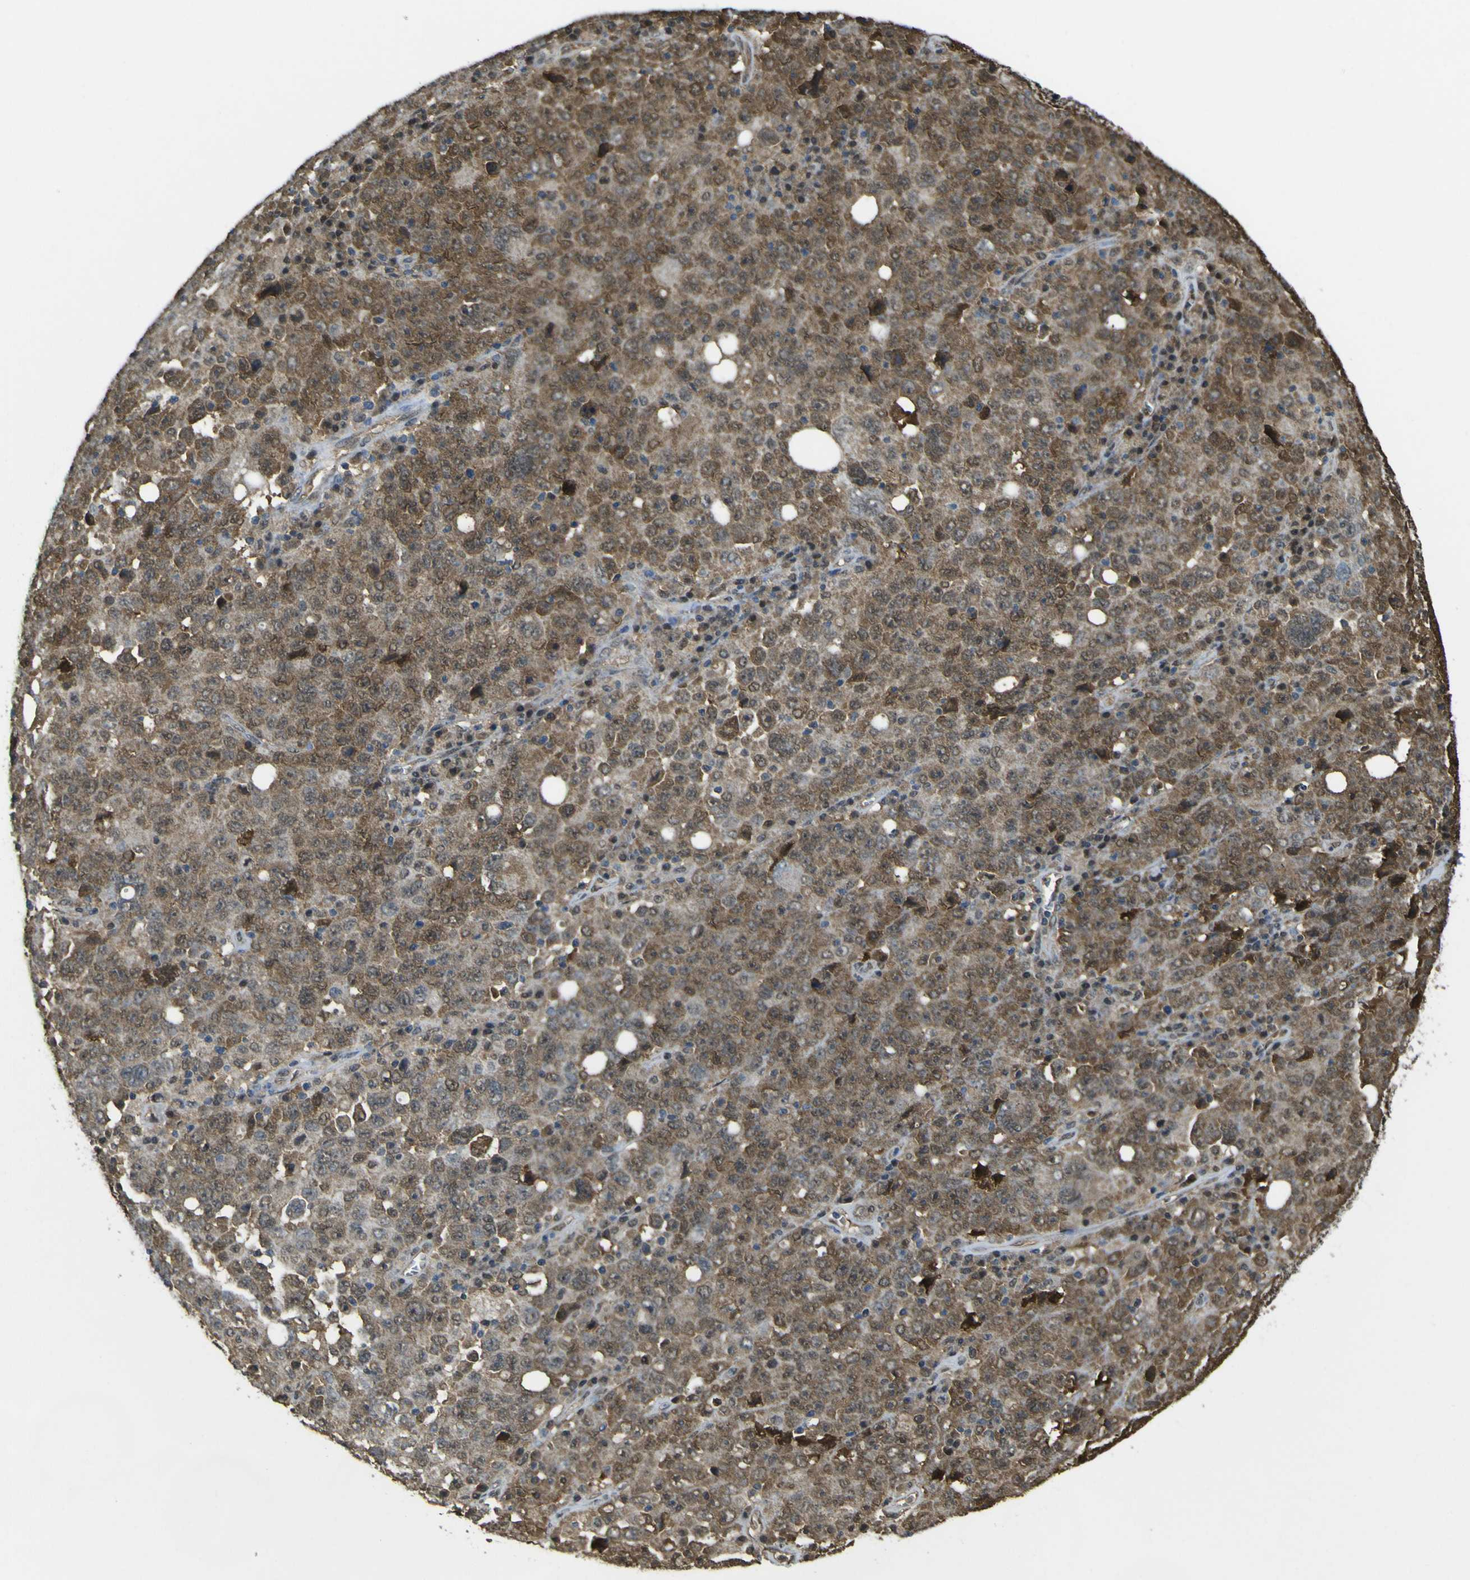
{"staining": {"intensity": "moderate", "quantity": ">75%", "location": "cytoplasmic/membranous,nuclear"}, "tissue": "ovarian cancer", "cell_type": "Tumor cells", "image_type": "cancer", "snomed": [{"axis": "morphology", "description": "Carcinoma, endometroid"}, {"axis": "topography", "description": "Ovary"}], "caption": "About >75% of tumor cells in human ovarian cancer (endometroid carcinoma) exhibit moderate cytoplasmic/membranous and nuclear protein expression as visualized by brown immunohistochemical staining.", "gene": "YWHAG", "patient": {"sex": "female", "age": 62}}